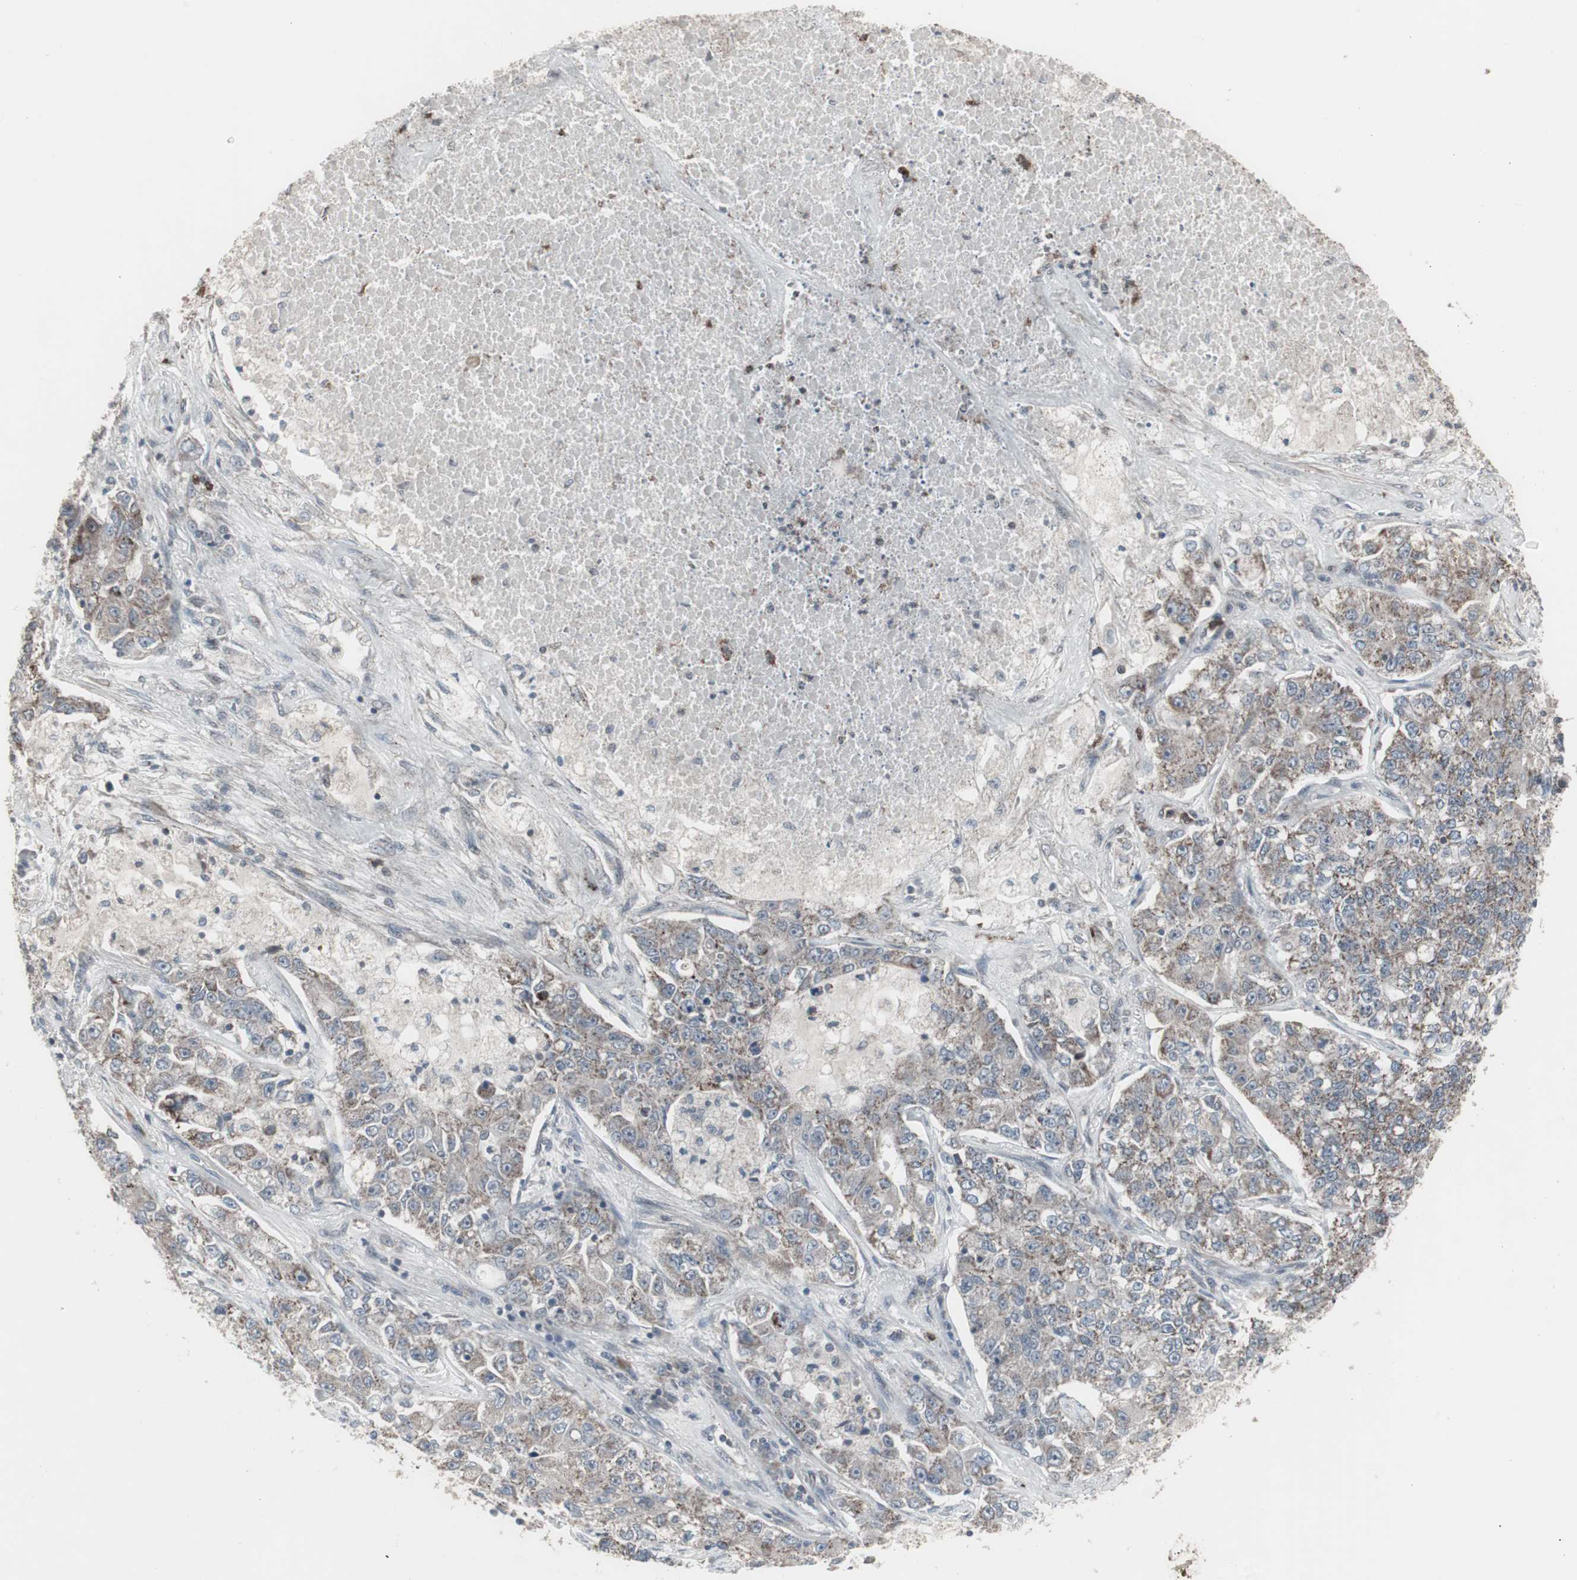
{"staining": {"intensity": "weak", "quantity": "25%-75%", "location": "cytoplasmic/membranous"}, "tissue": "lung cancer", "cell_type": "Tumor cells", "image_type": "cancer", "snomed": [{"axis": "morphology", "description": "Adenocarcinoma, NOS"}, {"axis": "topography", "description": "Lung"}], "caption": "Lung cancer stained for a protein (brown) reveals weak cytoplasmic/membranous positive staining in approximately 25%-75% of tumor cells.", "gene": "RXRA", "patient": {"sex": "male", "age": 49}}